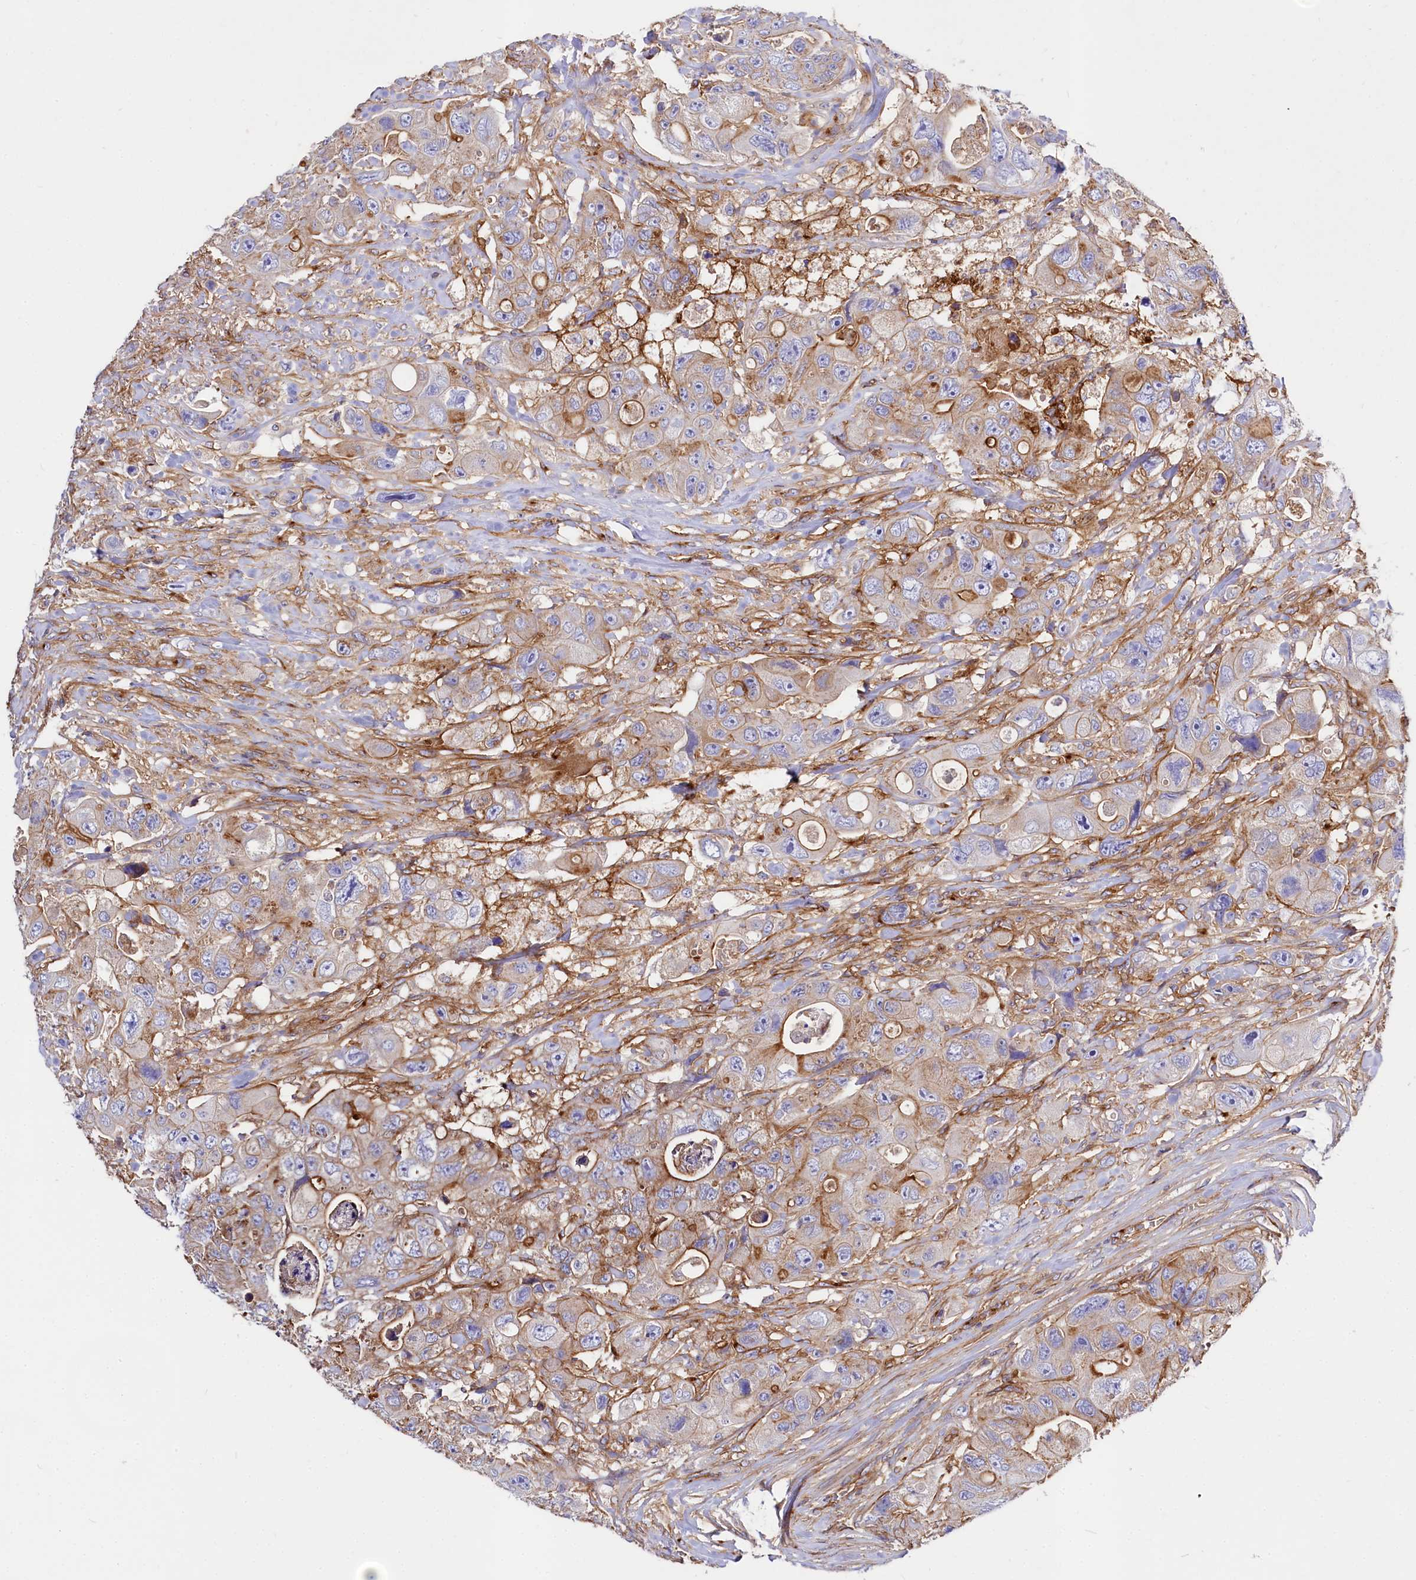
{"staining": {"intensity": "moderate", "quantity": "25%-75%", "location": "cytoplasmic/membranous"}, "tissue": "colorectal cancer", "cell_type": "Tumor cells", "image_type": "cancer", "snomed": [{"axis": "morphology", "description": "Adenocarcinoma, NOS"}, {"axis": "topography", "description": "Colon"}], "caption": "A brown stain shows moderate cytoplasmic/membranous positivity of a protein in colorectal cancer tumor cells.", "gene": "ANO6", "patient": {"sex": "female", "age": 46}}